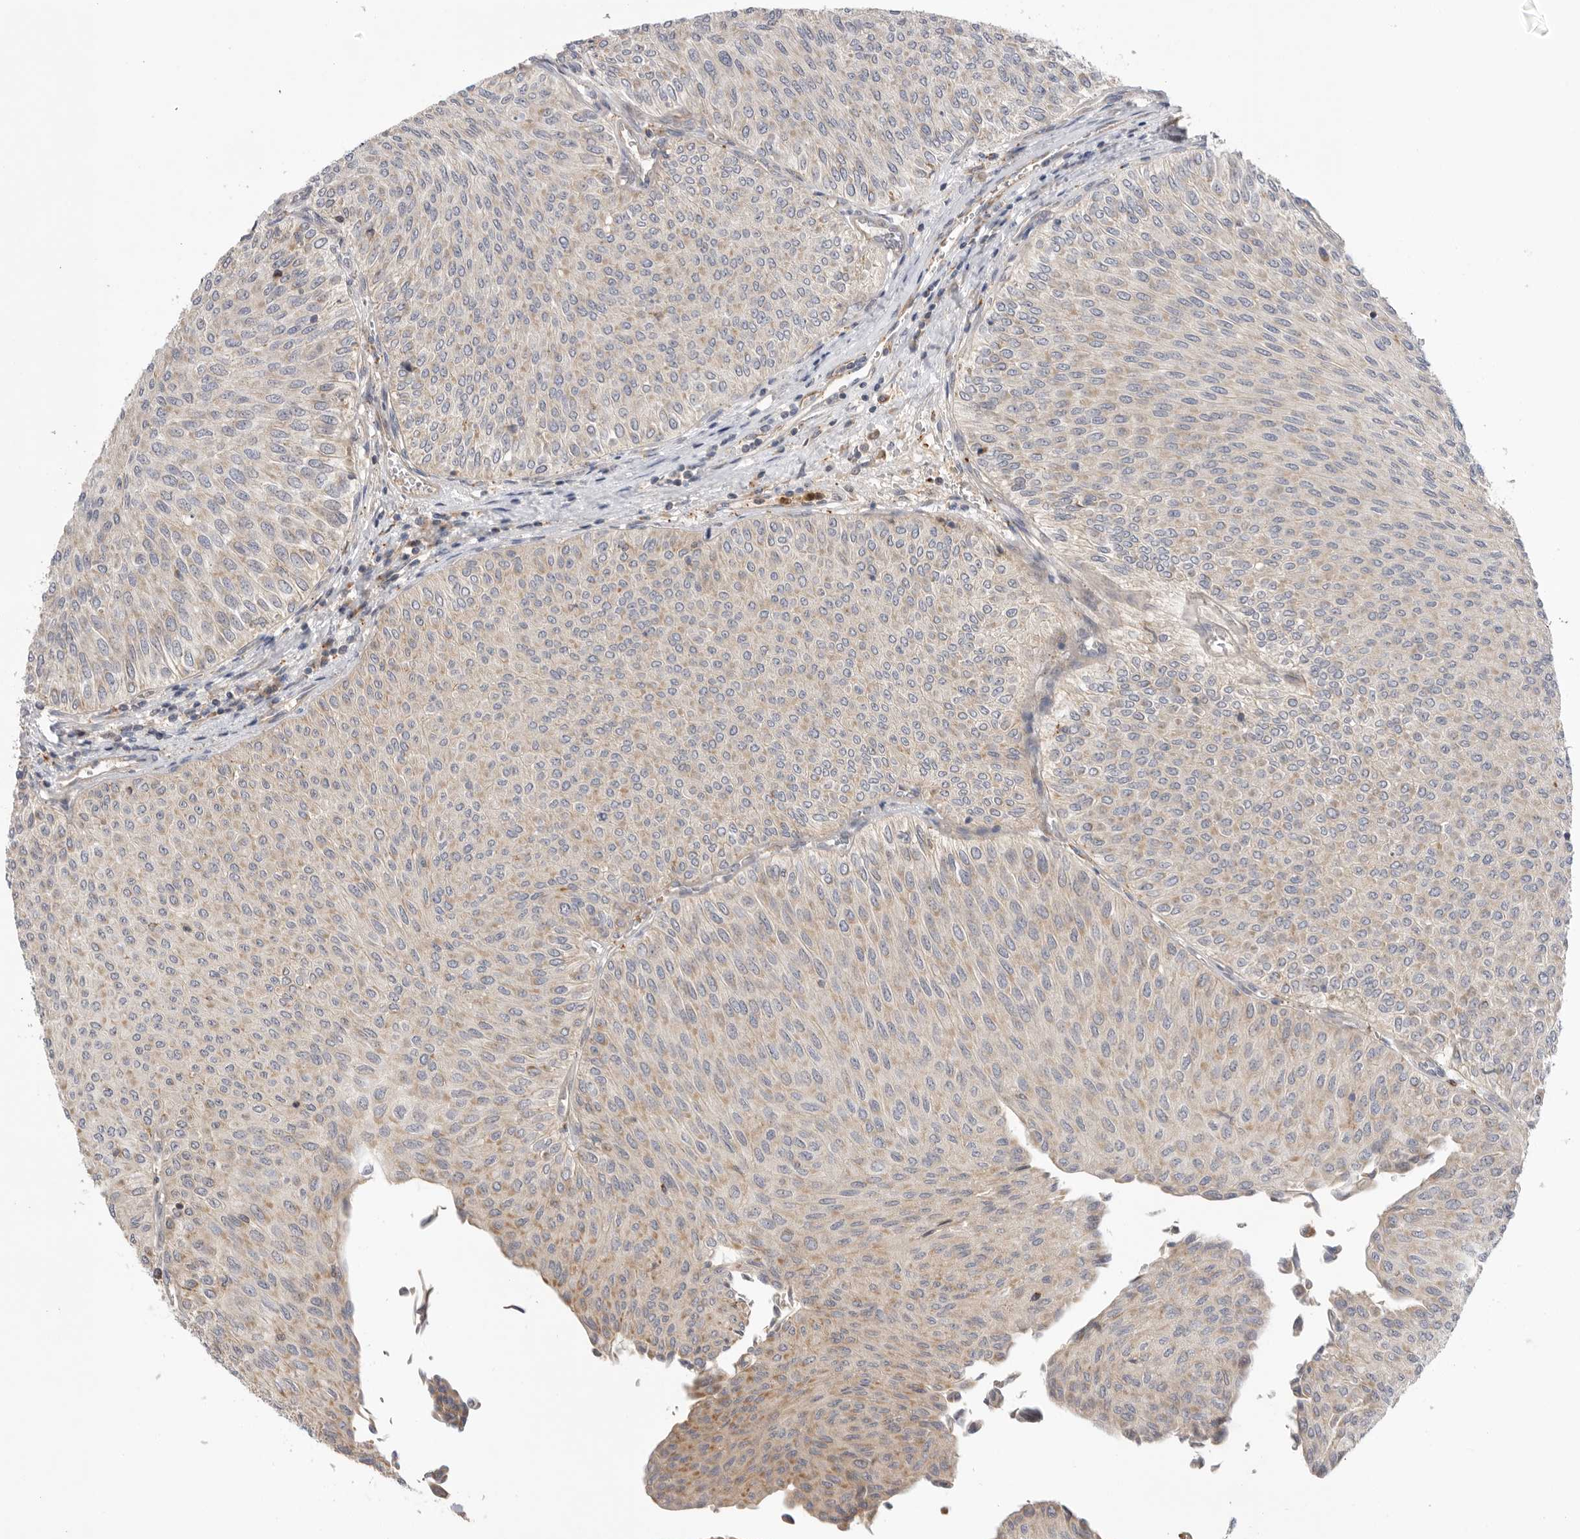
{"staining": {"intensity": "weak", "quantity": "<25%", "location": "cytoplasmic/membranous"}, "tissue": "urothelial cancer", "cell_type": "Tumor cells", "image_type": "cancer", "snomed": [{"axis": "morphology", "description": "Urothelial carcinoma, Low grade"}, {"axis": "topography", "description": "Urinary bladder"}], "caption": "Urothelial cancer was stained to show a protein in brown. There is no significant positivity in tumor cells.", "gene": "GNE", "patient": {"sex": "male", "age": 78}}